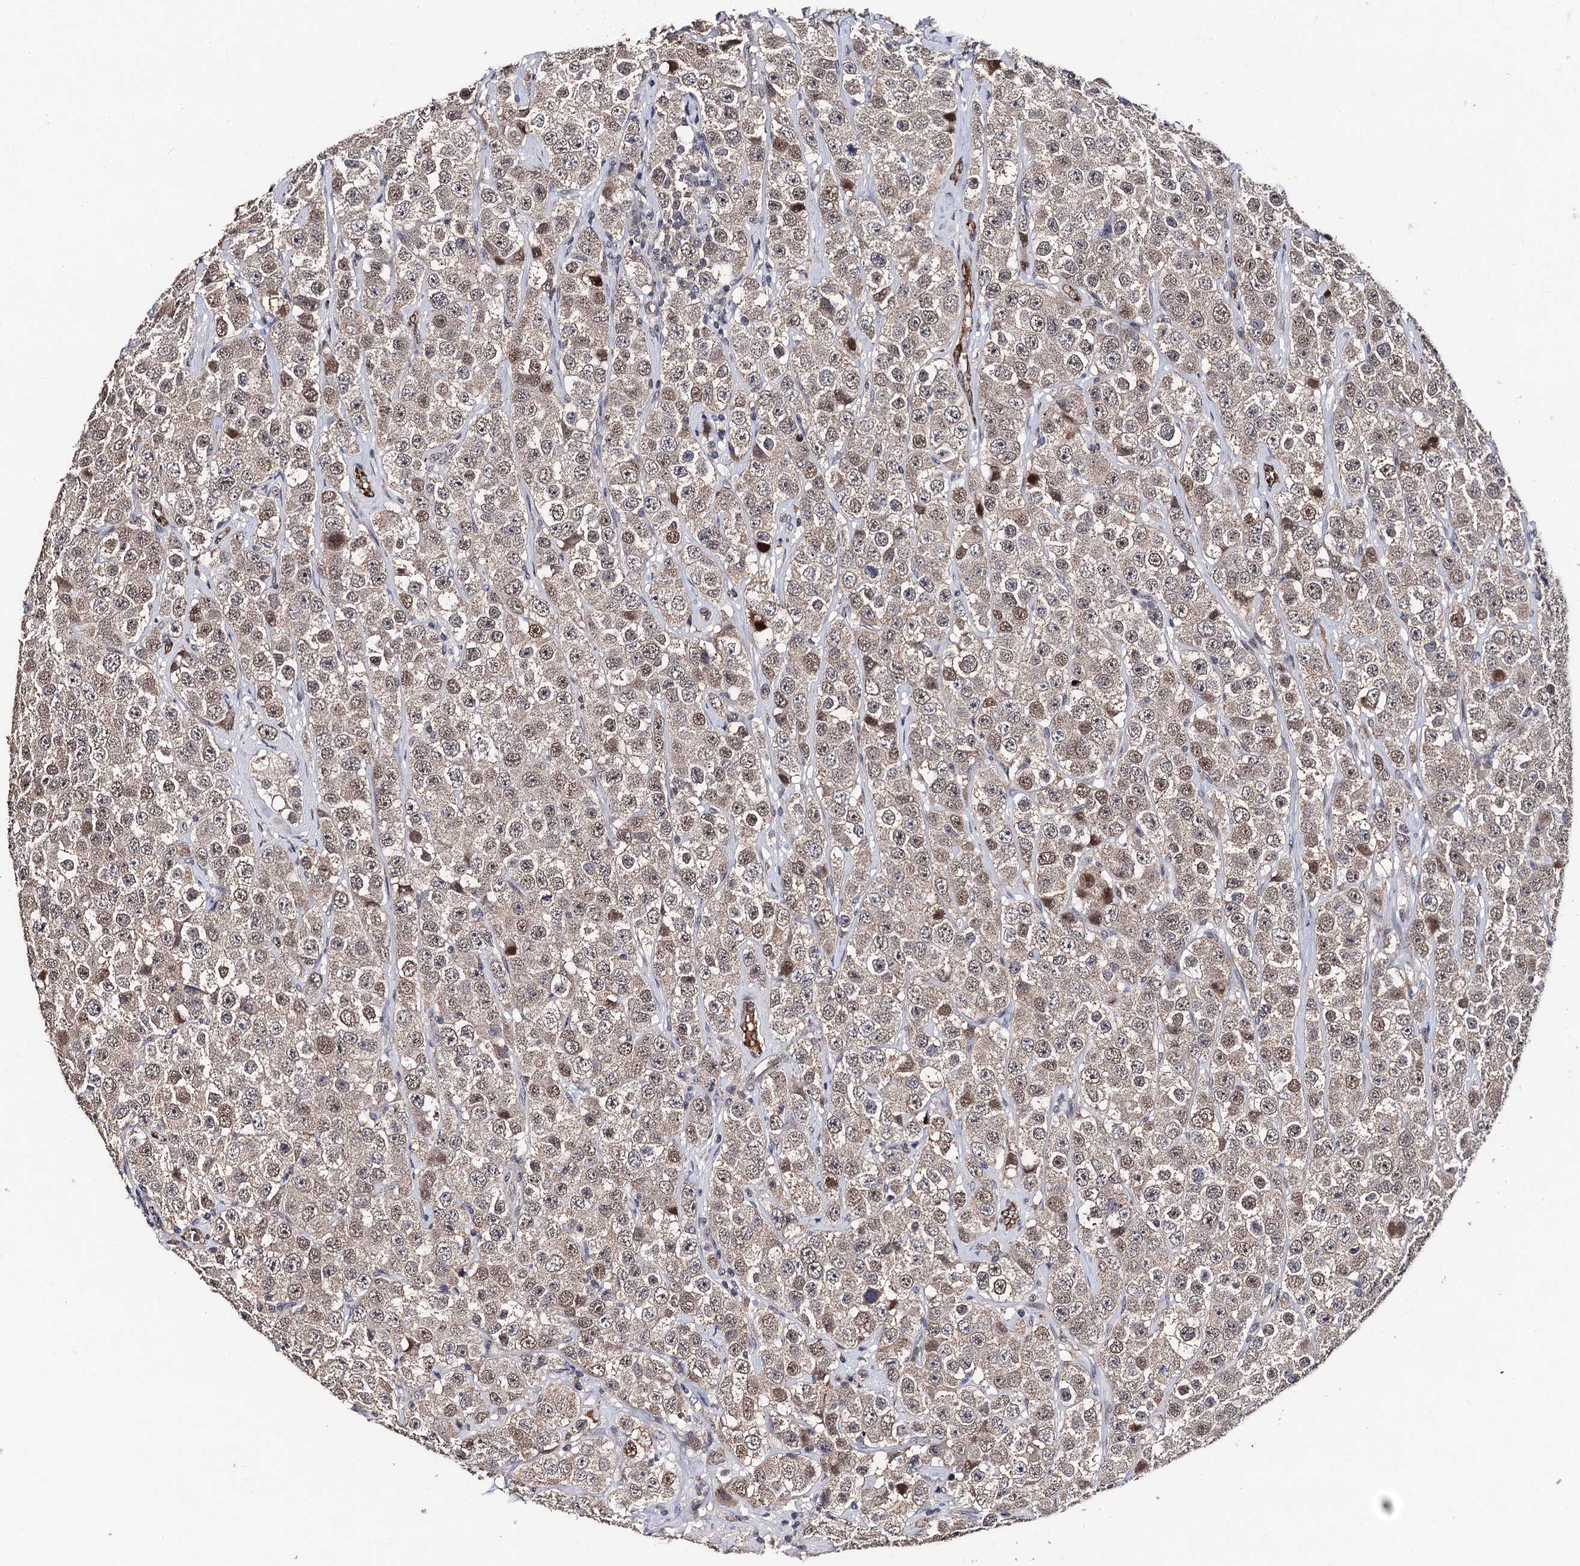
{"staining": {"intensity": "weak", "quantity": ">75%", "location": "cytoplasmic/membranous,nuclear"}, "tissue": "testis cancer", "cell_type": "Tumor cells", "image_type": "cancer", "snomed": [{"axis": "morphology", "description": "Seminoma, NOS"}, {"axis": "topography", "description": "Testis"}], "caption": "Protein expression analysis of human seminoma (testis) reveals weak cytoplasmic/membranous and nuclear staining in about >75% of tumor cells.", "gene": "PPTC7", "patient": {"sex": "male", "age": 28}}